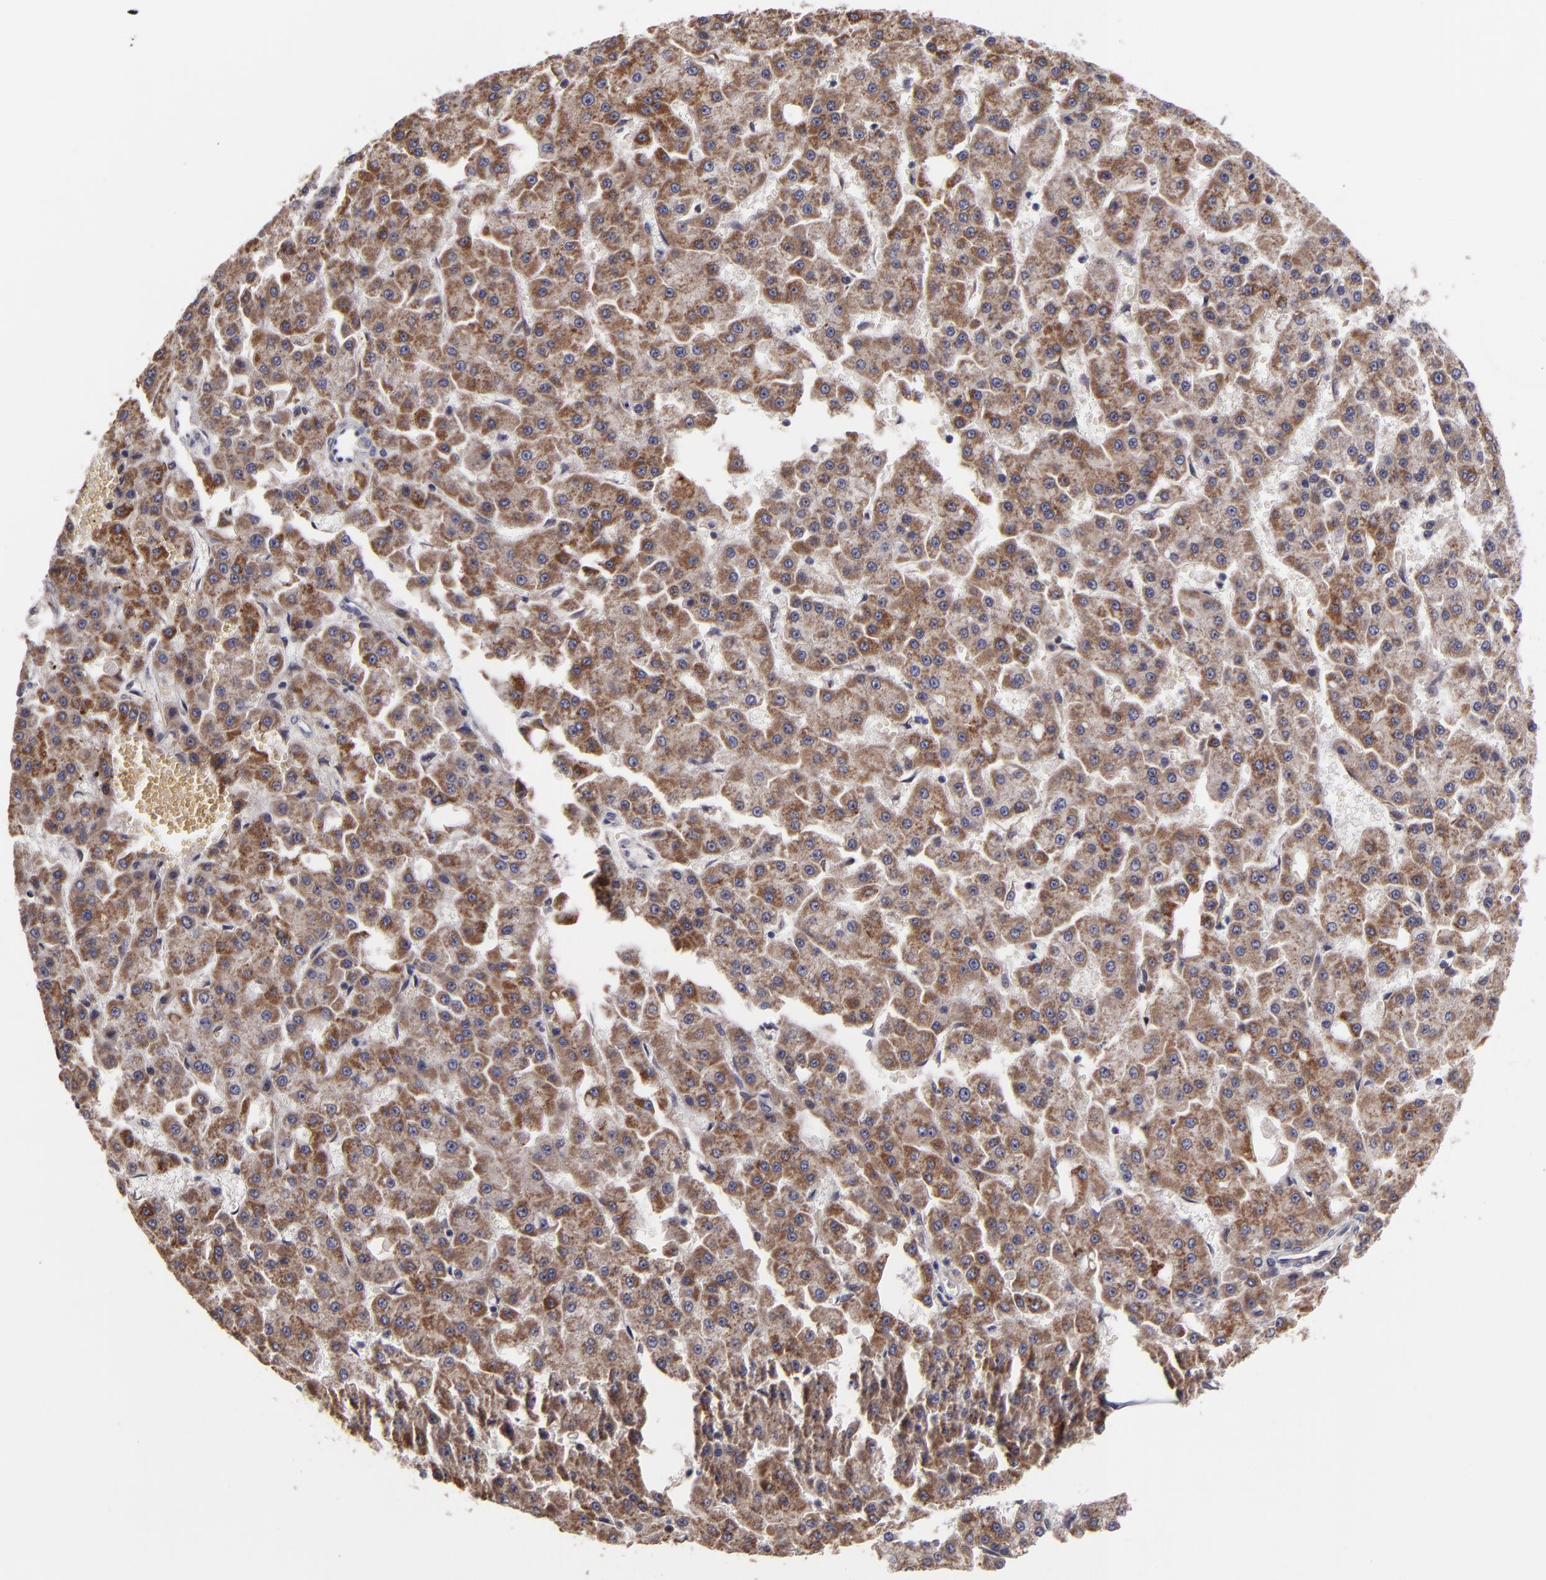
{"staining": {"intensity": "weak", "quantity": ">75%", "location": "cytoplasmic/membranous"}, "tissue": "liver cancer", "cell_type": "Tumor cells", "image_type": "cancer", "snomed": [{"axis": "morphology", "description": "Carcinoma, Hepatocellular, NOS"}, {"axis": "topography", "description": "Liver"}], "caption": "A histopathology image of liver cancer (hepatocellular carcinoma) stained for a protein displays weak cytoplasmic/membranous brown staining in tumor cells. (Brightfield microscopy of DAB IHC at high magnification).", "gene": "CASP1", "patient": {"sex": "male", "age": 47}}